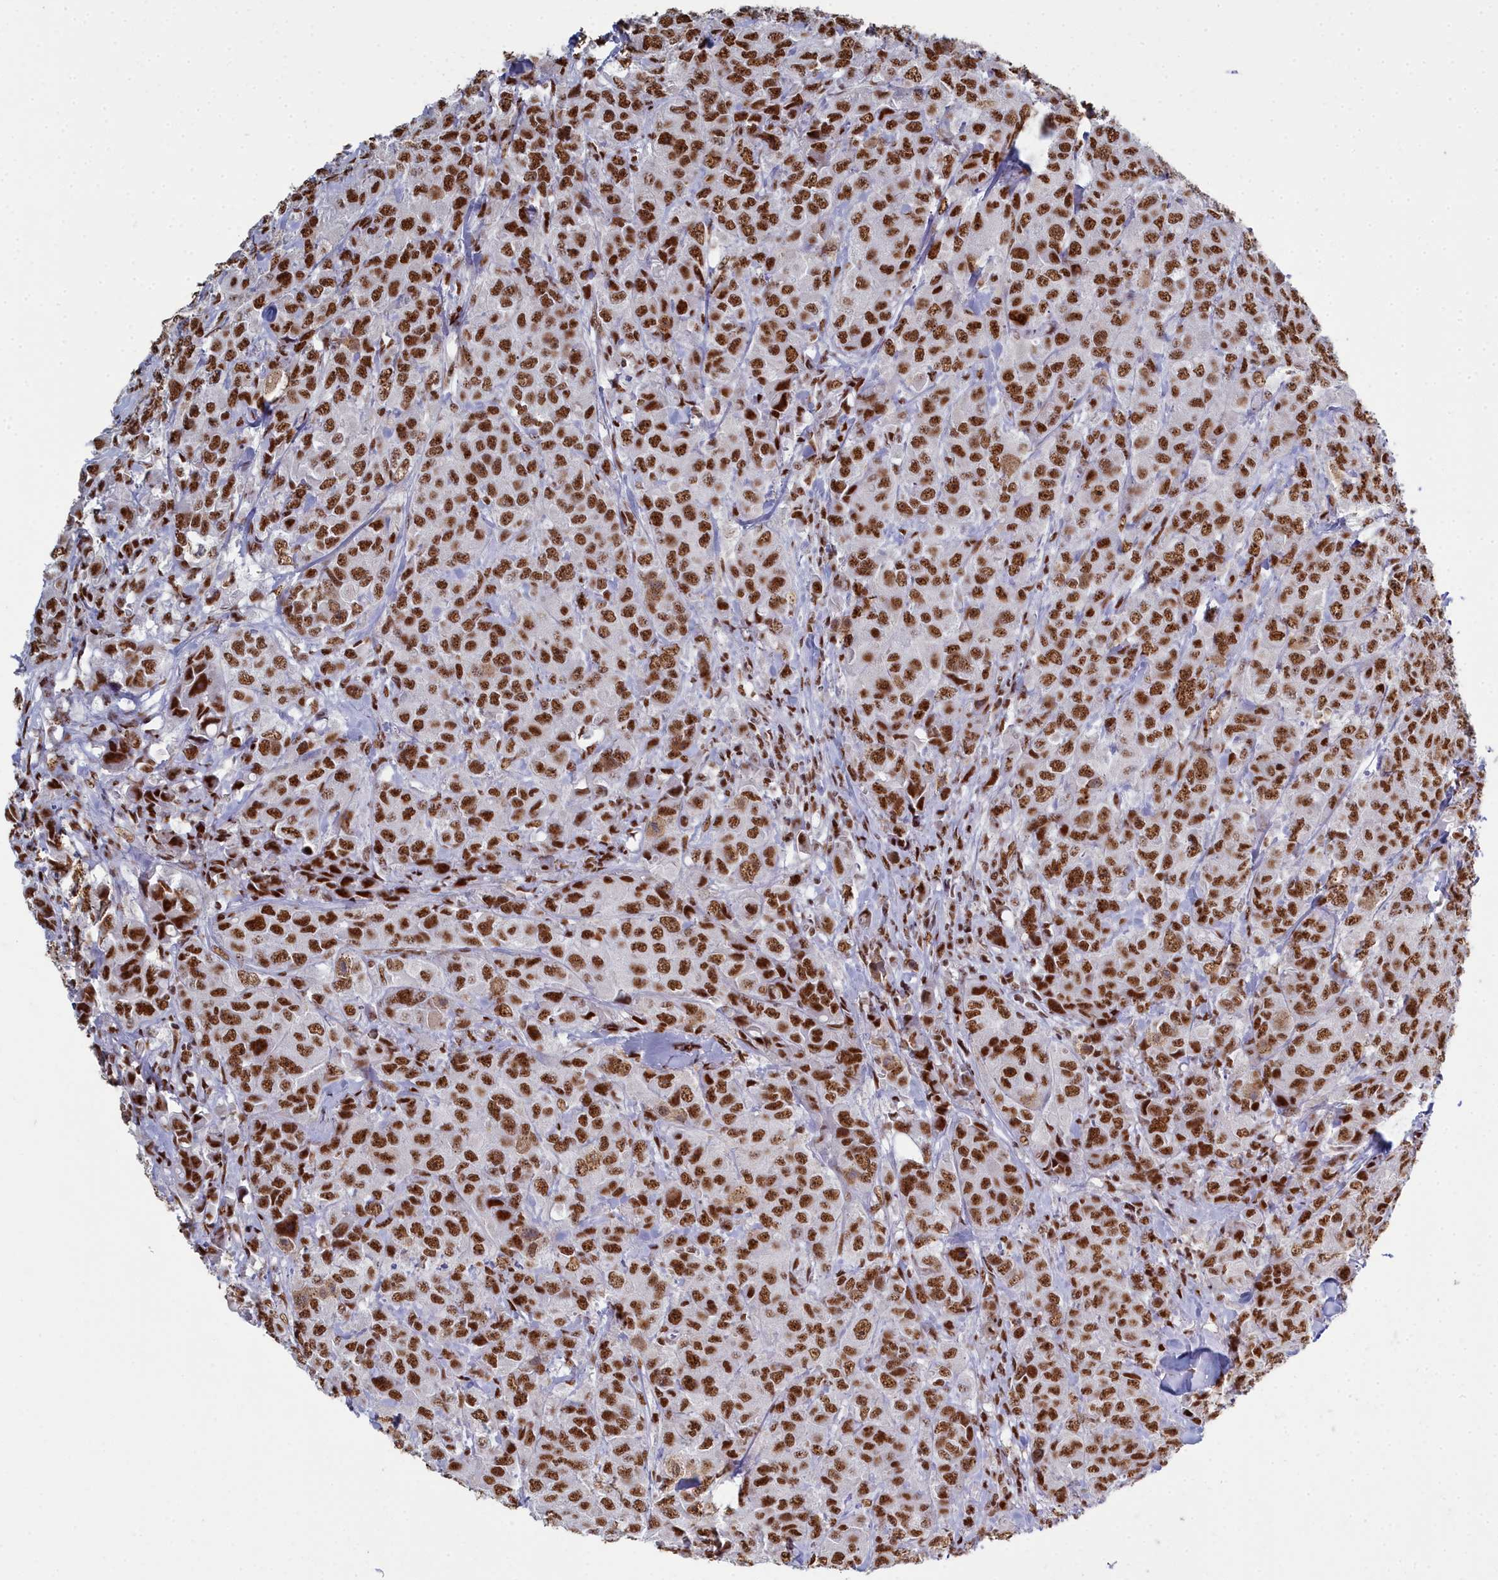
{"staining": {"intensity": "strong", "quantity": ">75%", "location": "nuclear"}, "tissue": "breast cancer", "cell_type": "Tumor cells", "image_type": "cancer", "snomed": [{"axis": "morphology", "description": "Duct carcinoma"}, {"axis": "topography", "description": "Breast"}], "caption": "Breast cancer (intraductal carcinoma) stained with a protein marker reveals strong staining in tumor cells.", "gene": "SF3B3", "patient": {"sex": "female", "age": 43}}